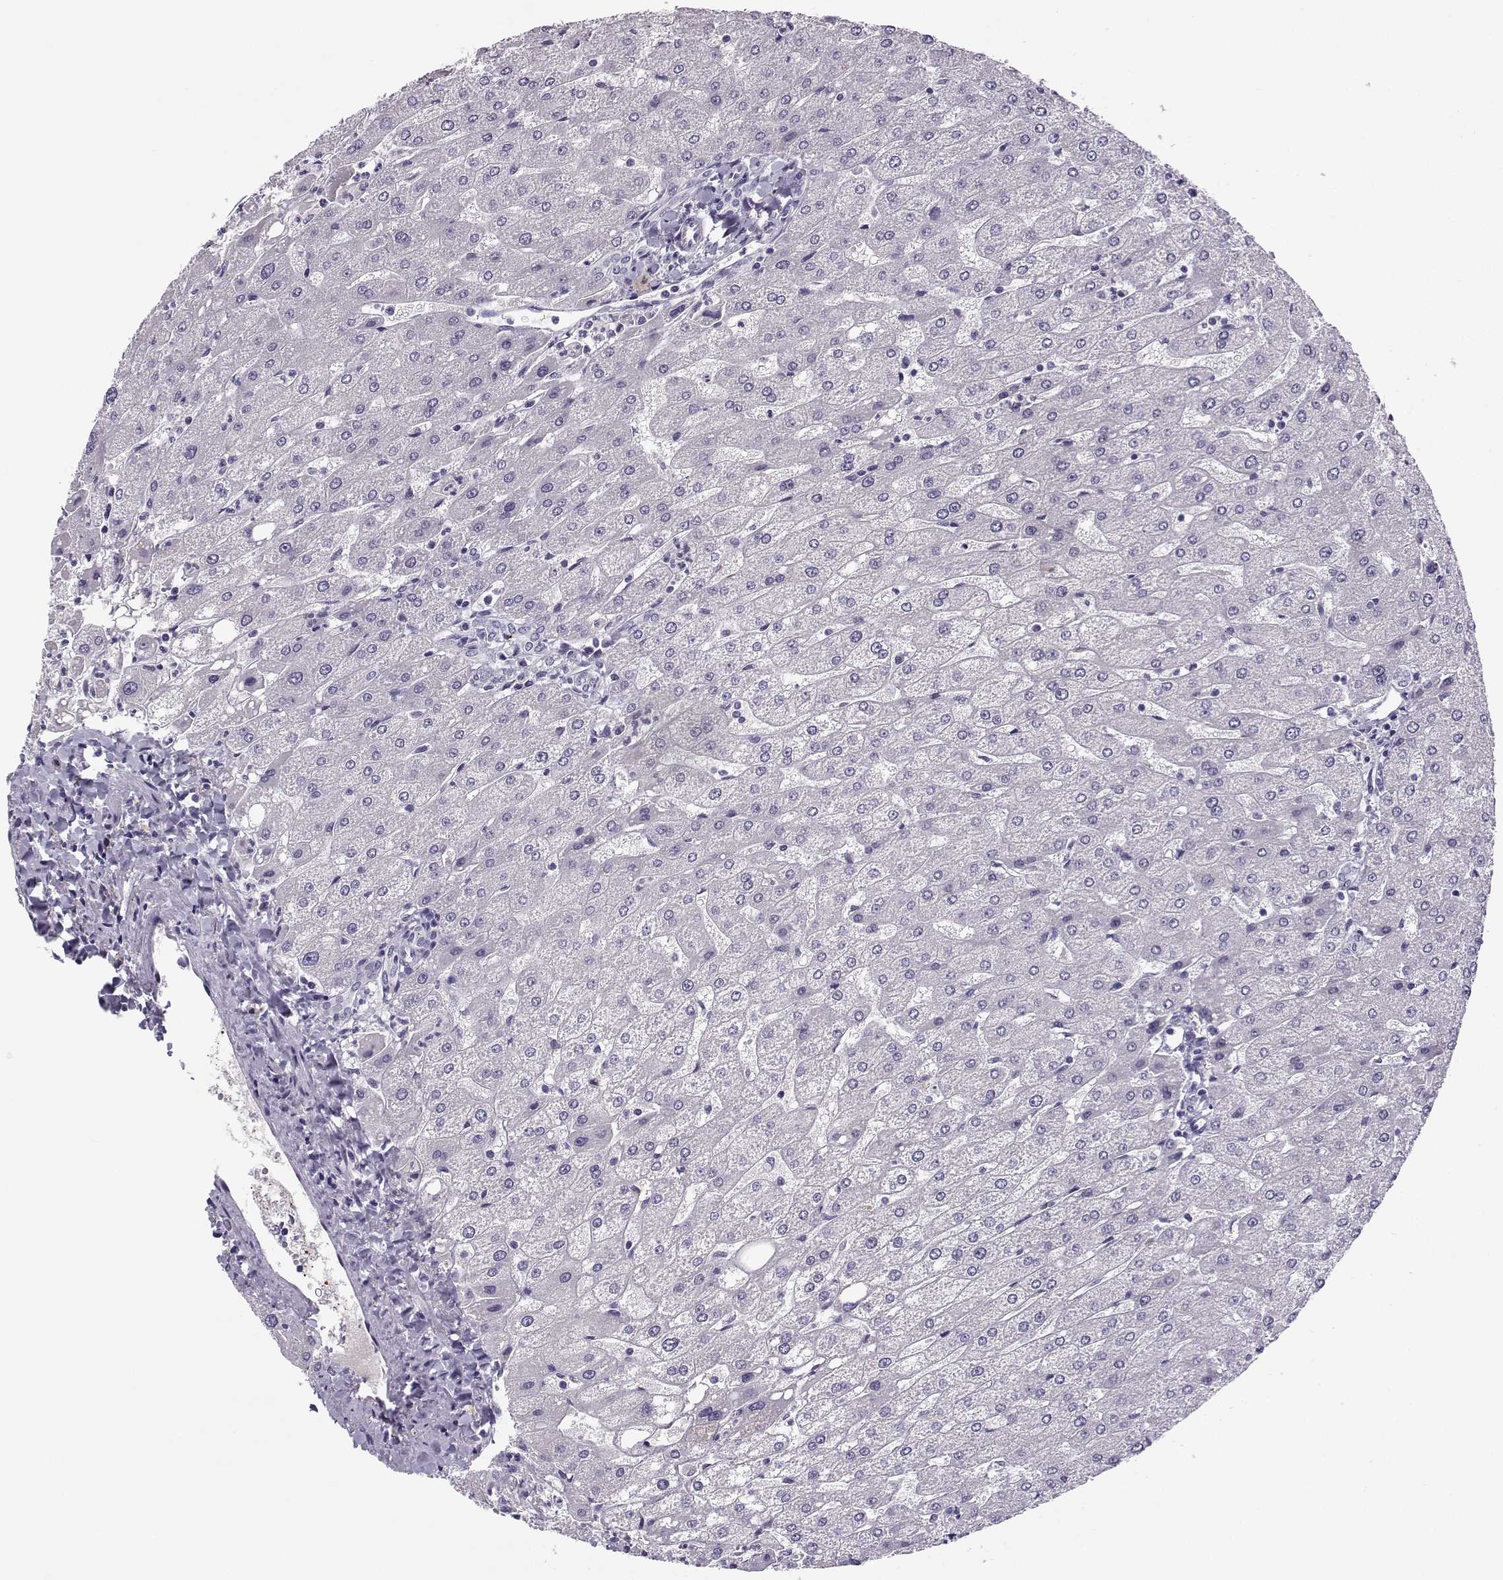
{"staining": {"intensity": "negative", "quantity": "none", "location": "none"}, "tissue": "liver", "cell_type": "Cholangiocytes", "image_type": "normal", "snomed": [{"axis": "morphology", "description": "Normal tissue, NOS"}, {"axis": "topography", "description": "Liver"}], "caption": "Immunohistochemistry (IHC) image of normal liver stained for a protein (brown), which displays no expression in cholangiocytes. (Stains: DAB IHC with hematoxylin counter stain, Microscopy: brightfield microscopy at high magnification).", "gene": "CFAP77", "patient": {"sex": "male", "age": 67}}